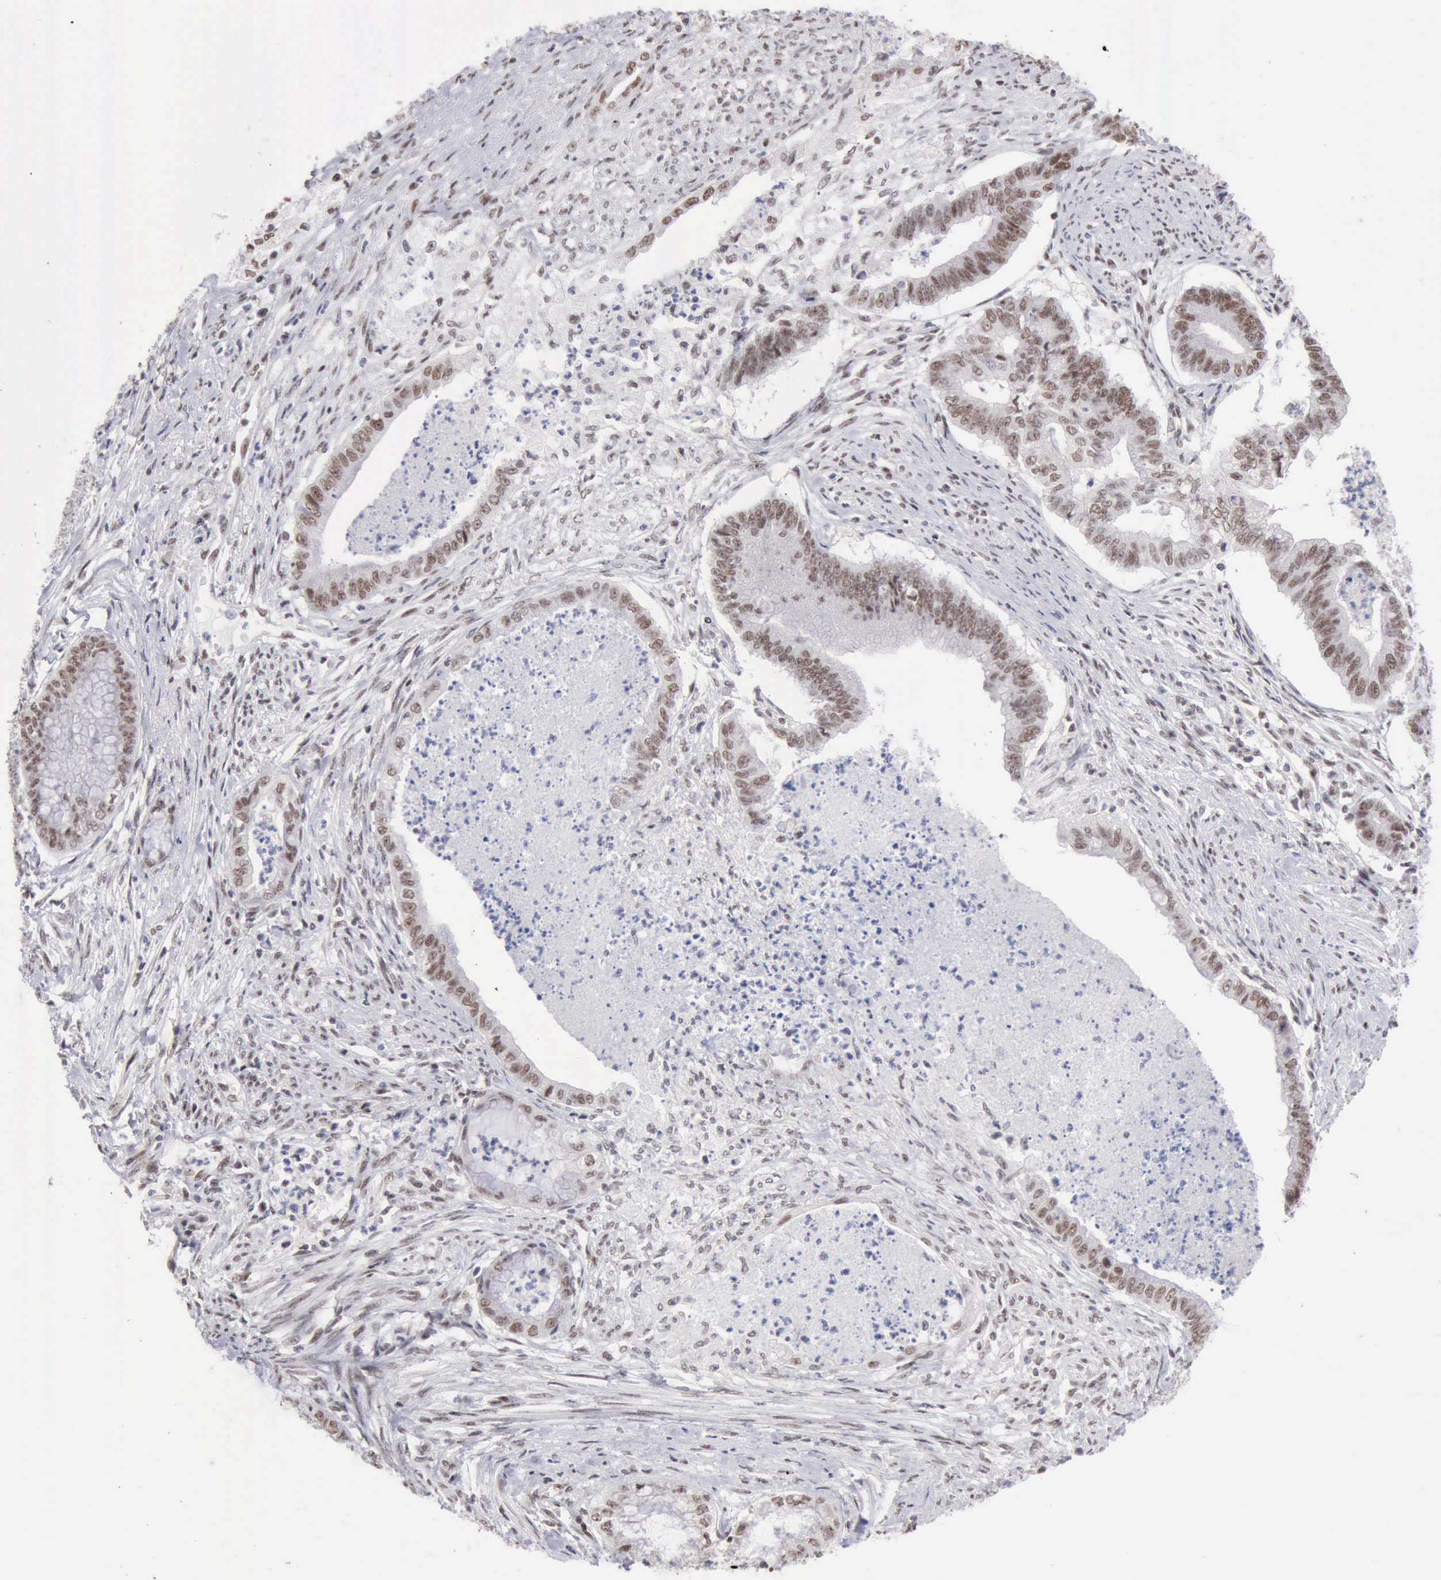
{"staining": {"intensity": "weak", "quantity": ">75%", "location": "nuclear"}, "tissue": "endometrial cancer", "cell_type": "Tumor cells", "image_type": "cancer", "snomed": [{"axis": "morphology", "description": "Necrosis, NOS"}, {"axis": "morphology", "description": "Adenocarcinoma, NOS"}, {"axis": "topography", "description": "Endometrium"}], "caption": "Endometrial cancer (adenocarcinoma) stained for a protein exhibits weak nuclear positivity in tumor cells.", "gene": "TAF1", "patient": {"sex": "female", "age": 79}}